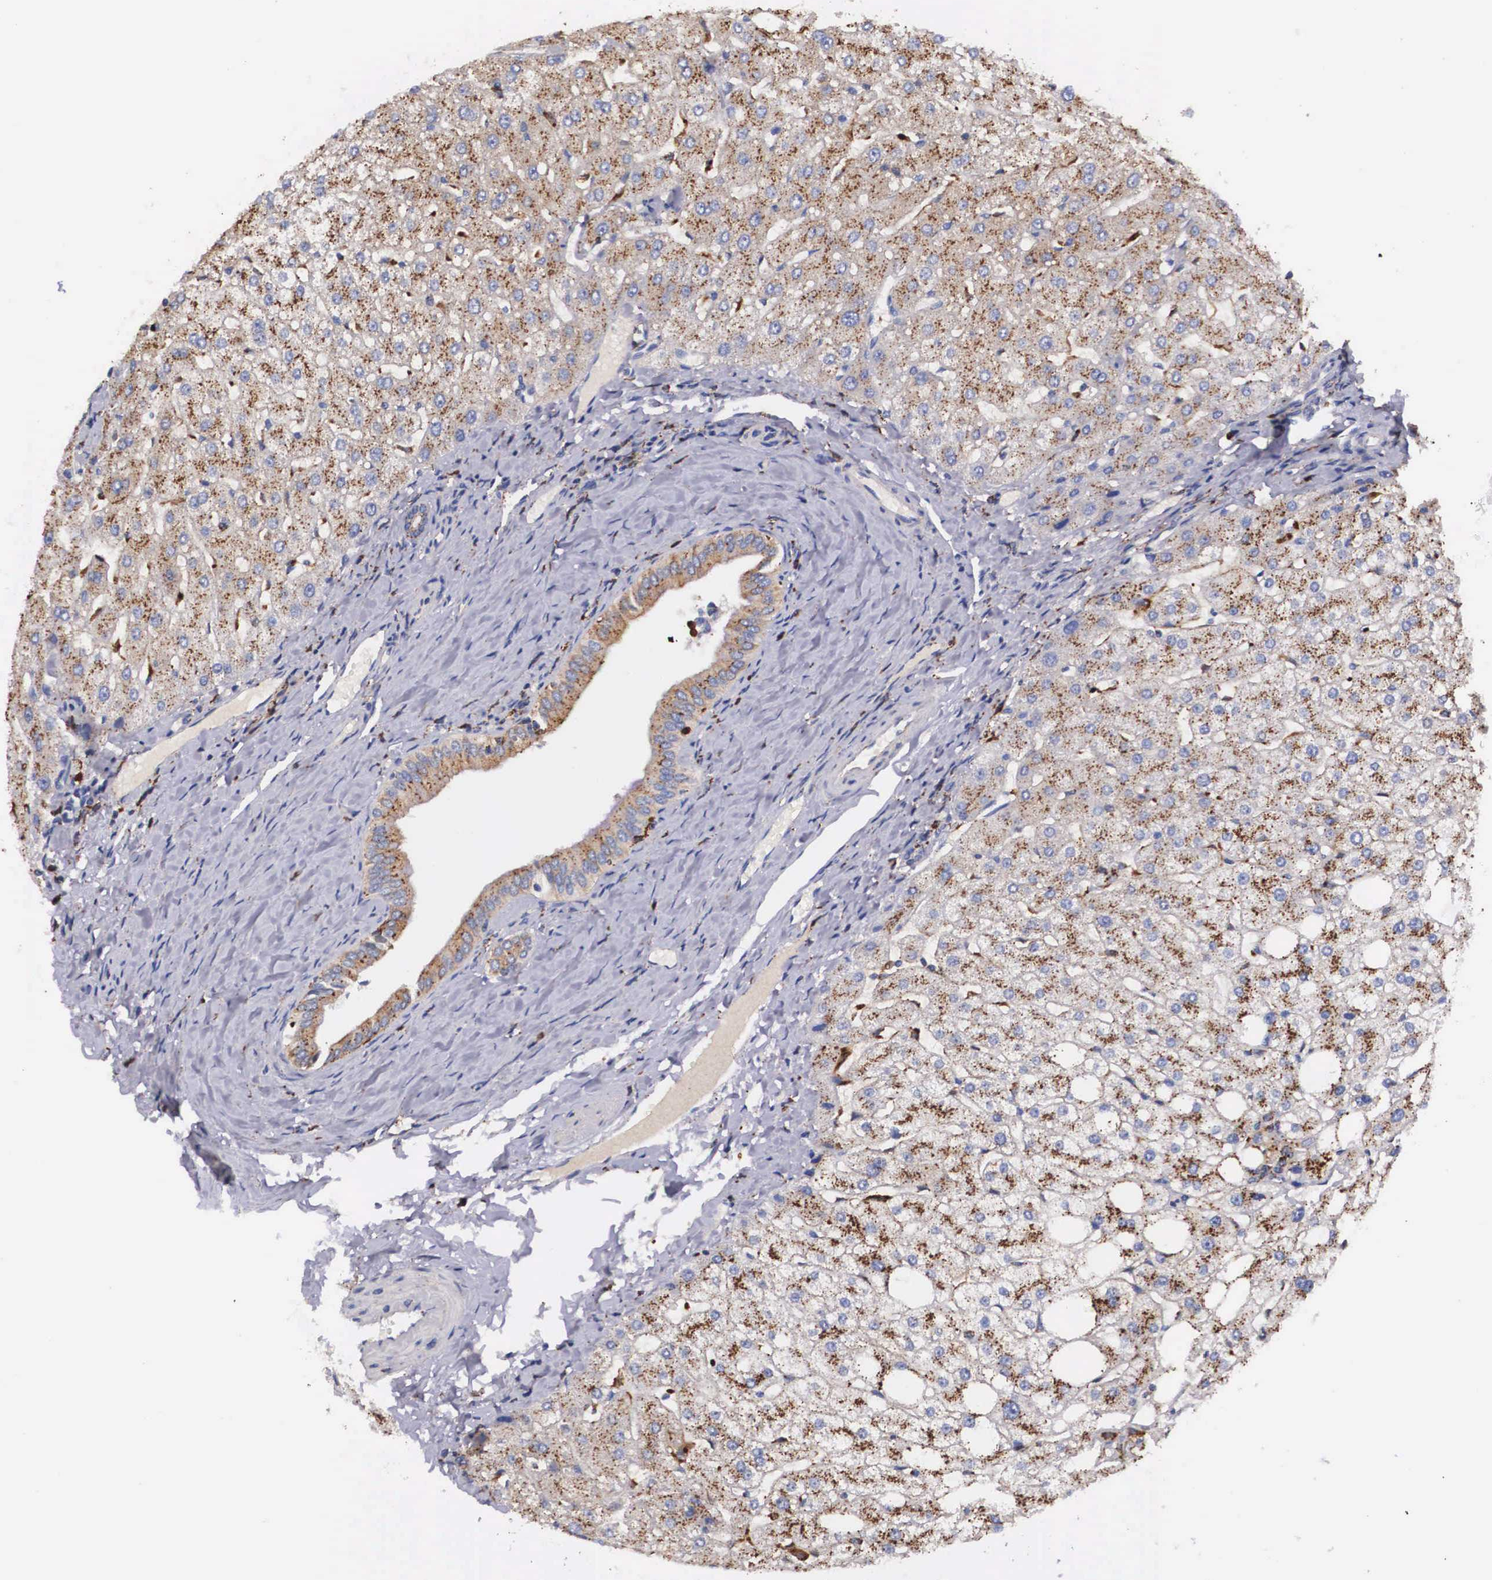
{"staining": {"intensity": "weak", "quantity": ">75%", "location": "cytoplasmic/membranous"}, "tissue": "liver", "cell_type": "Cholangiocytes", "image_type": "normal", "snomed": [{"axis": "morphology", "description": "Normal tissue, NOS"}, {"axis": "topography", "description": "Liver"}], "caption": "Immunohistochemical staining of normal human liver demonstrates low levels of weak cytoplasmic/membranous positivity in approximately >75% of cholangiocytes.", "gene": "NAGA", "patient": {"sex": "male", "age": 35}}